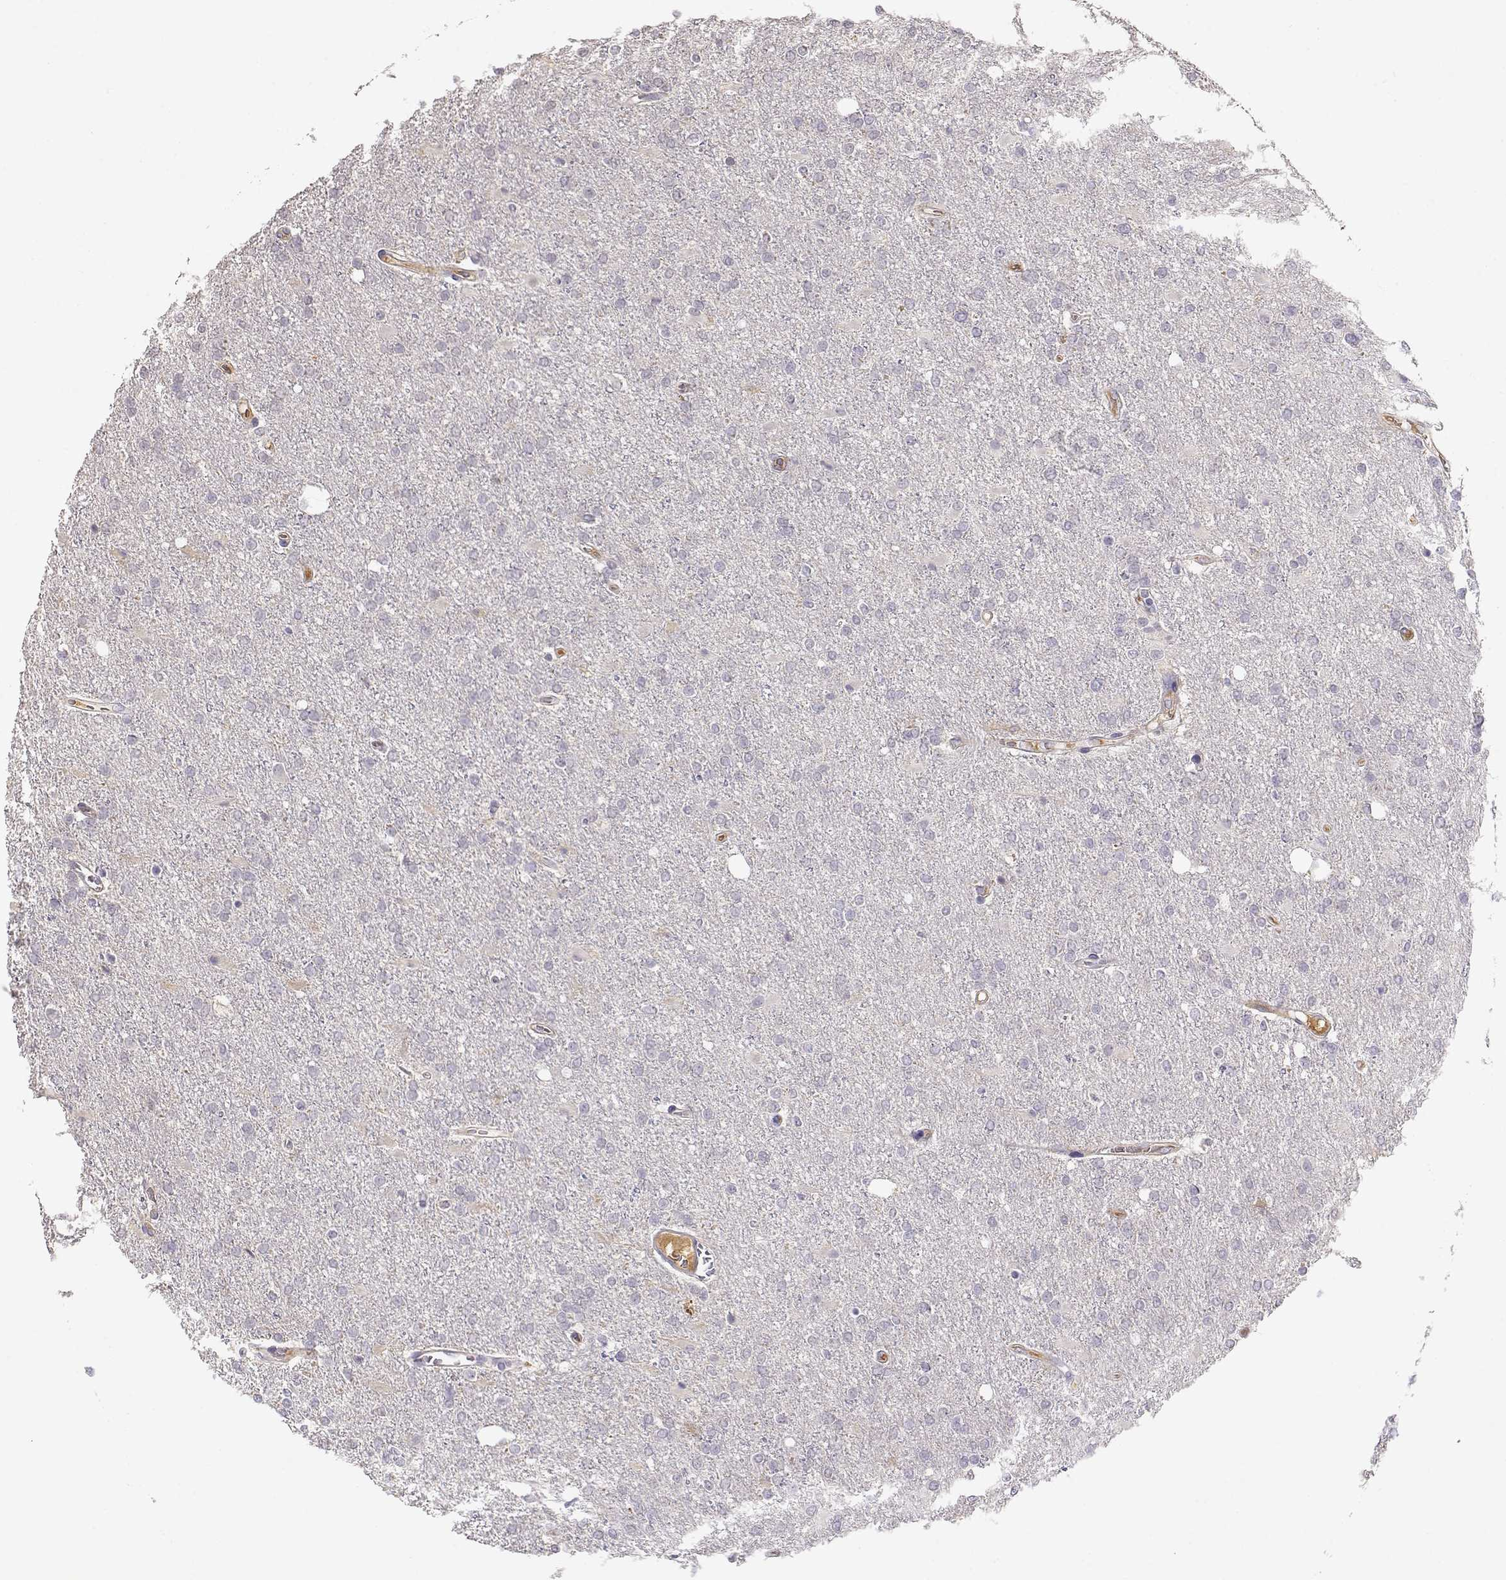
{"staining": {"intensity": "negative", "quantity": "none", "location": "none"}, "tissue": "glioma", "cell_type": "Tumor cells", "image_type": "cancer", "snomed": [{"axis": "morphology", "description": "Glioma, malignant, High grade"}, {"axis": "topography", "description": "Cerebral cortex"}], "caption": "Tumor cells show no significant staining in glioma.", "gene": "TACR1", "patient": {"sex": "male", "age": 70}}